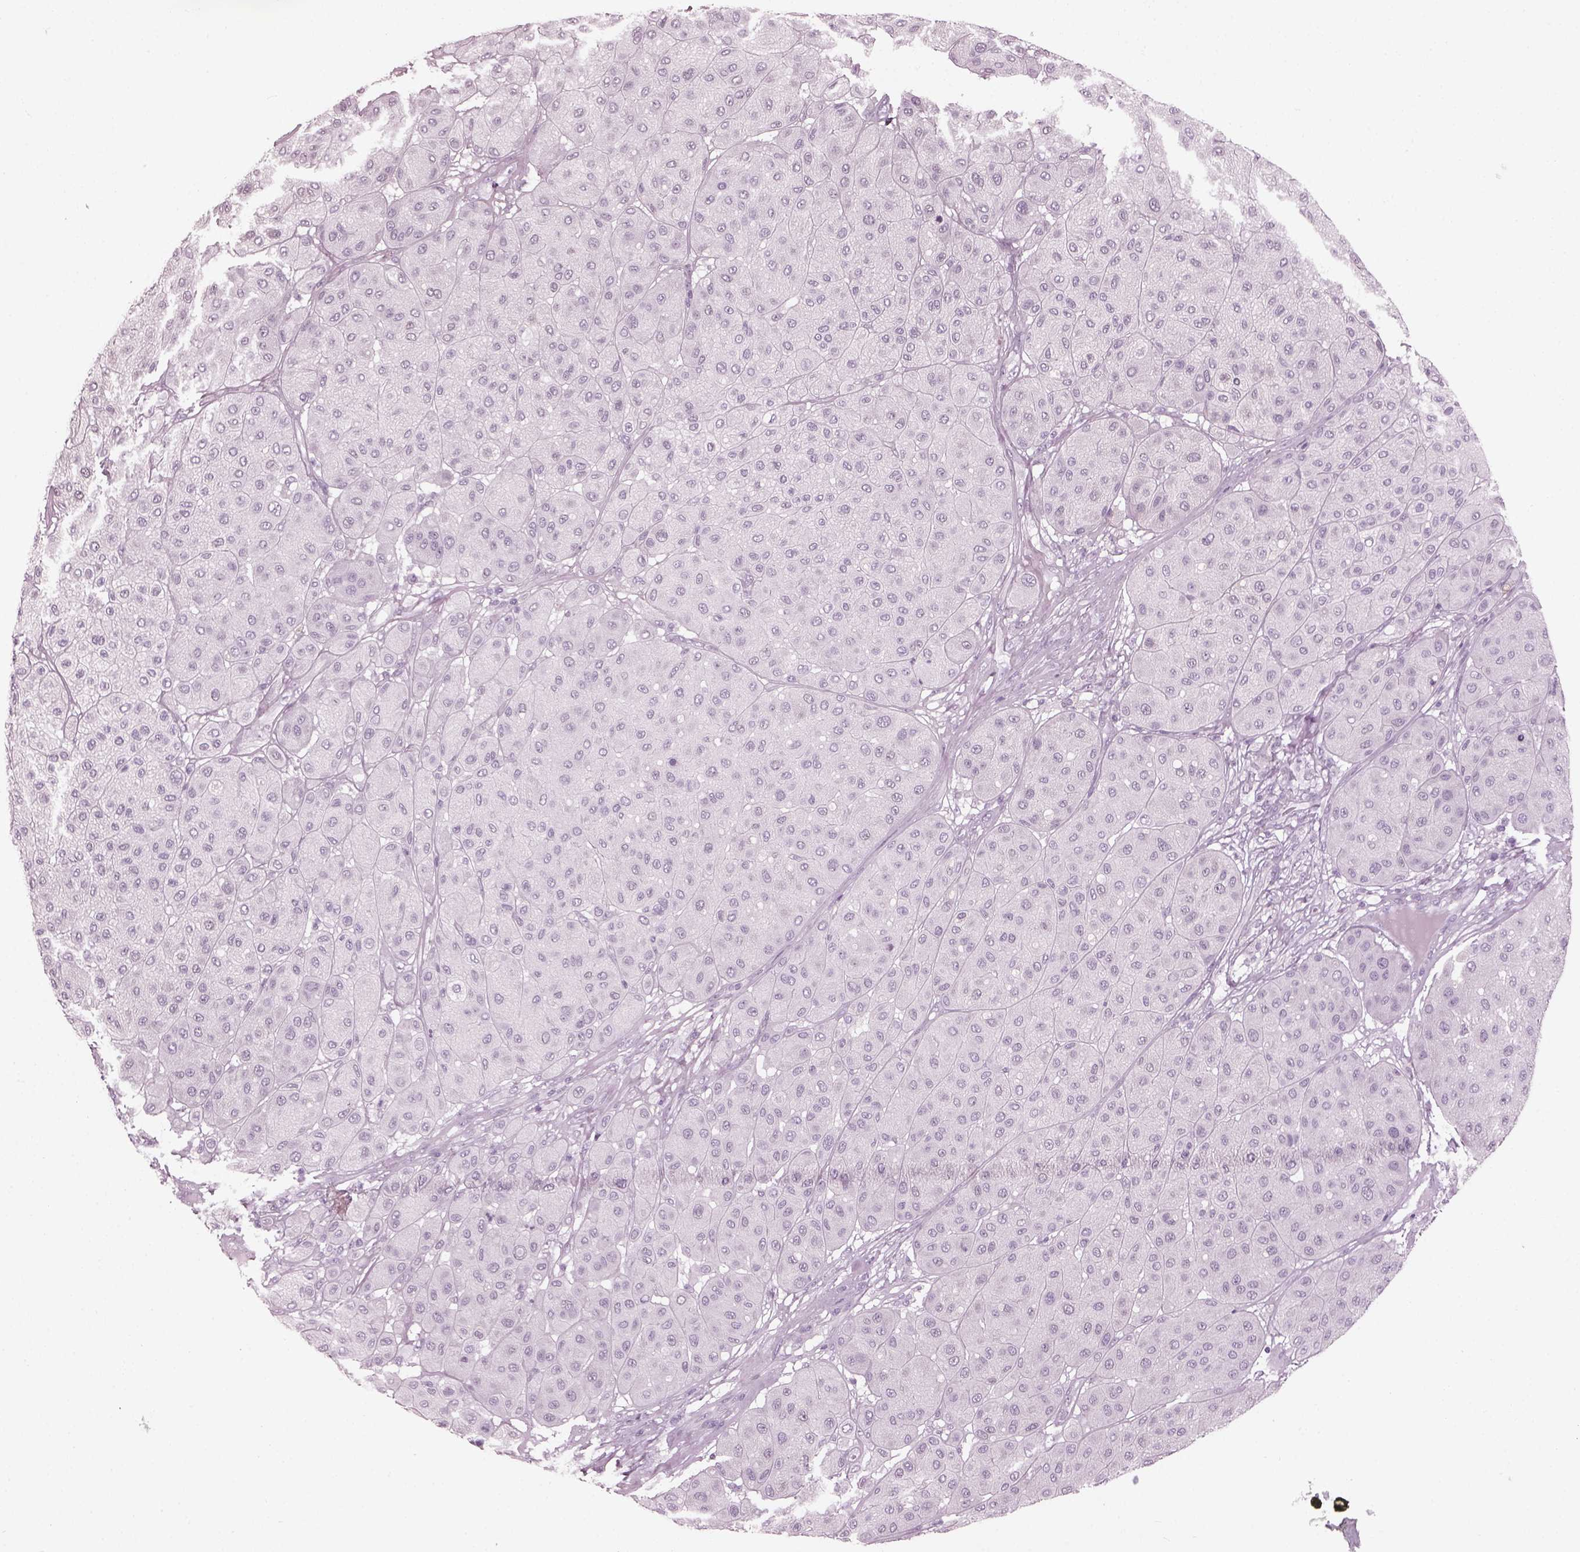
{"staining": {"intensity": "negative", "quantity": "none", "location": "none"}, "tissue": "melanoma", "cell_type": "Tumor cells", "image_type": "cancer", "snomed": [{"axis": "morphology", "description": "Malignant melanoma, Metastatic site"}, {"axis": "topography", "description": "Smooth muscle"}], "caption": "High magnification brightfield microscopy of melanoma stained with DAB (brown) and counterstained with hematoxylin (blue): tumor cells show no significant expression. (DAB IHC visualized using brightfield microscopy, high magnification).", "gene": "PDC", "patient": {"sex": "male", "age": 41}}